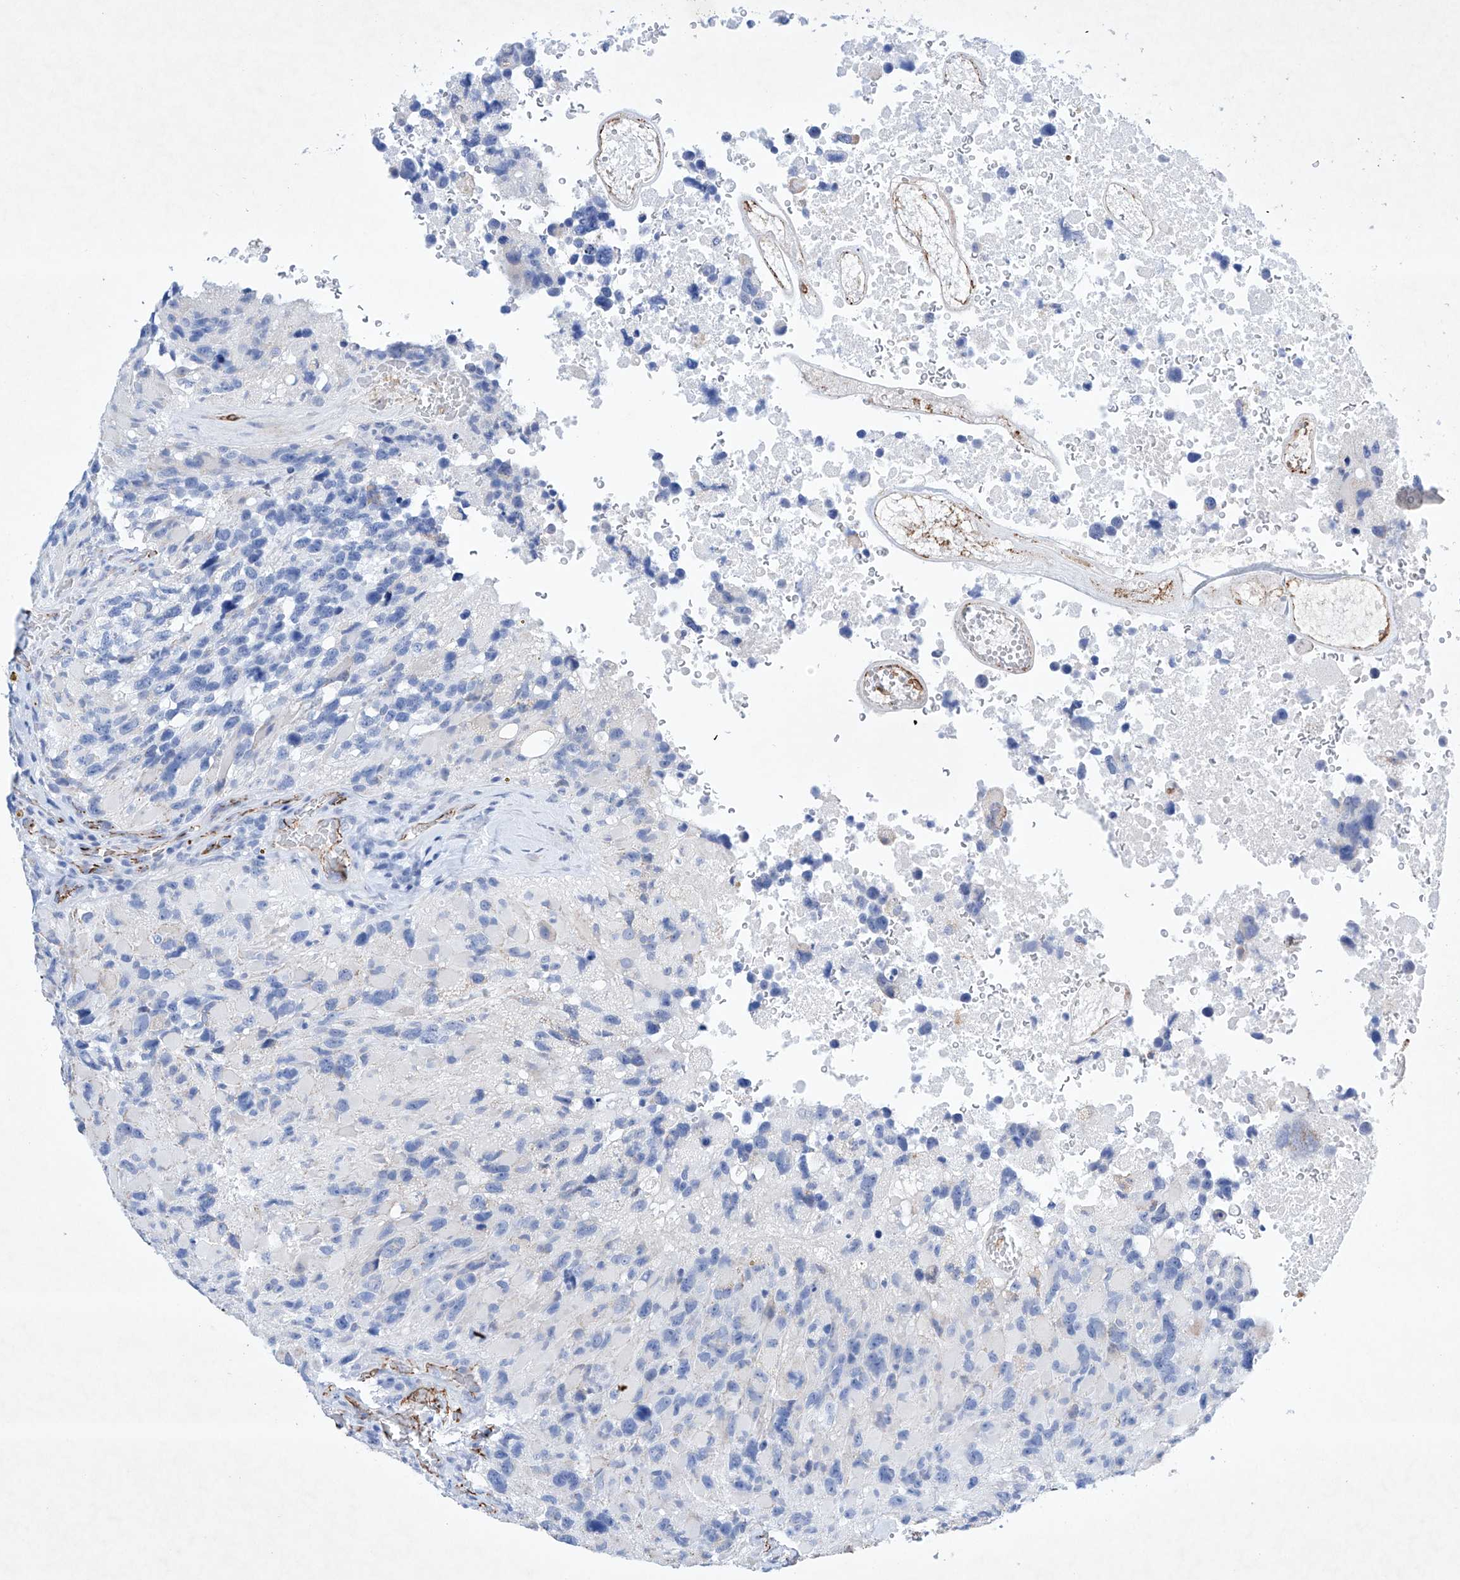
{"staining": {"intensity": "negative", "quantity": "none", "location": "none"}, "tissue": "glioma", "cell_type": "Tumor cells", "image_type": "cancer", "snomed": [{"axis": "morphology", "description": "Glioma, malignant, High grade"}, {"axis": "topography", "description": "Brain"}], "caption": "Histopathology image shows no protein expression in tumor cells of glioma tissue. (DAB (3,3'-diaminobenzidine) immunohistochemistry (IHC), high magnification).", "gene": "ETV7", "patient": {"sex": "male", "age": 69}}